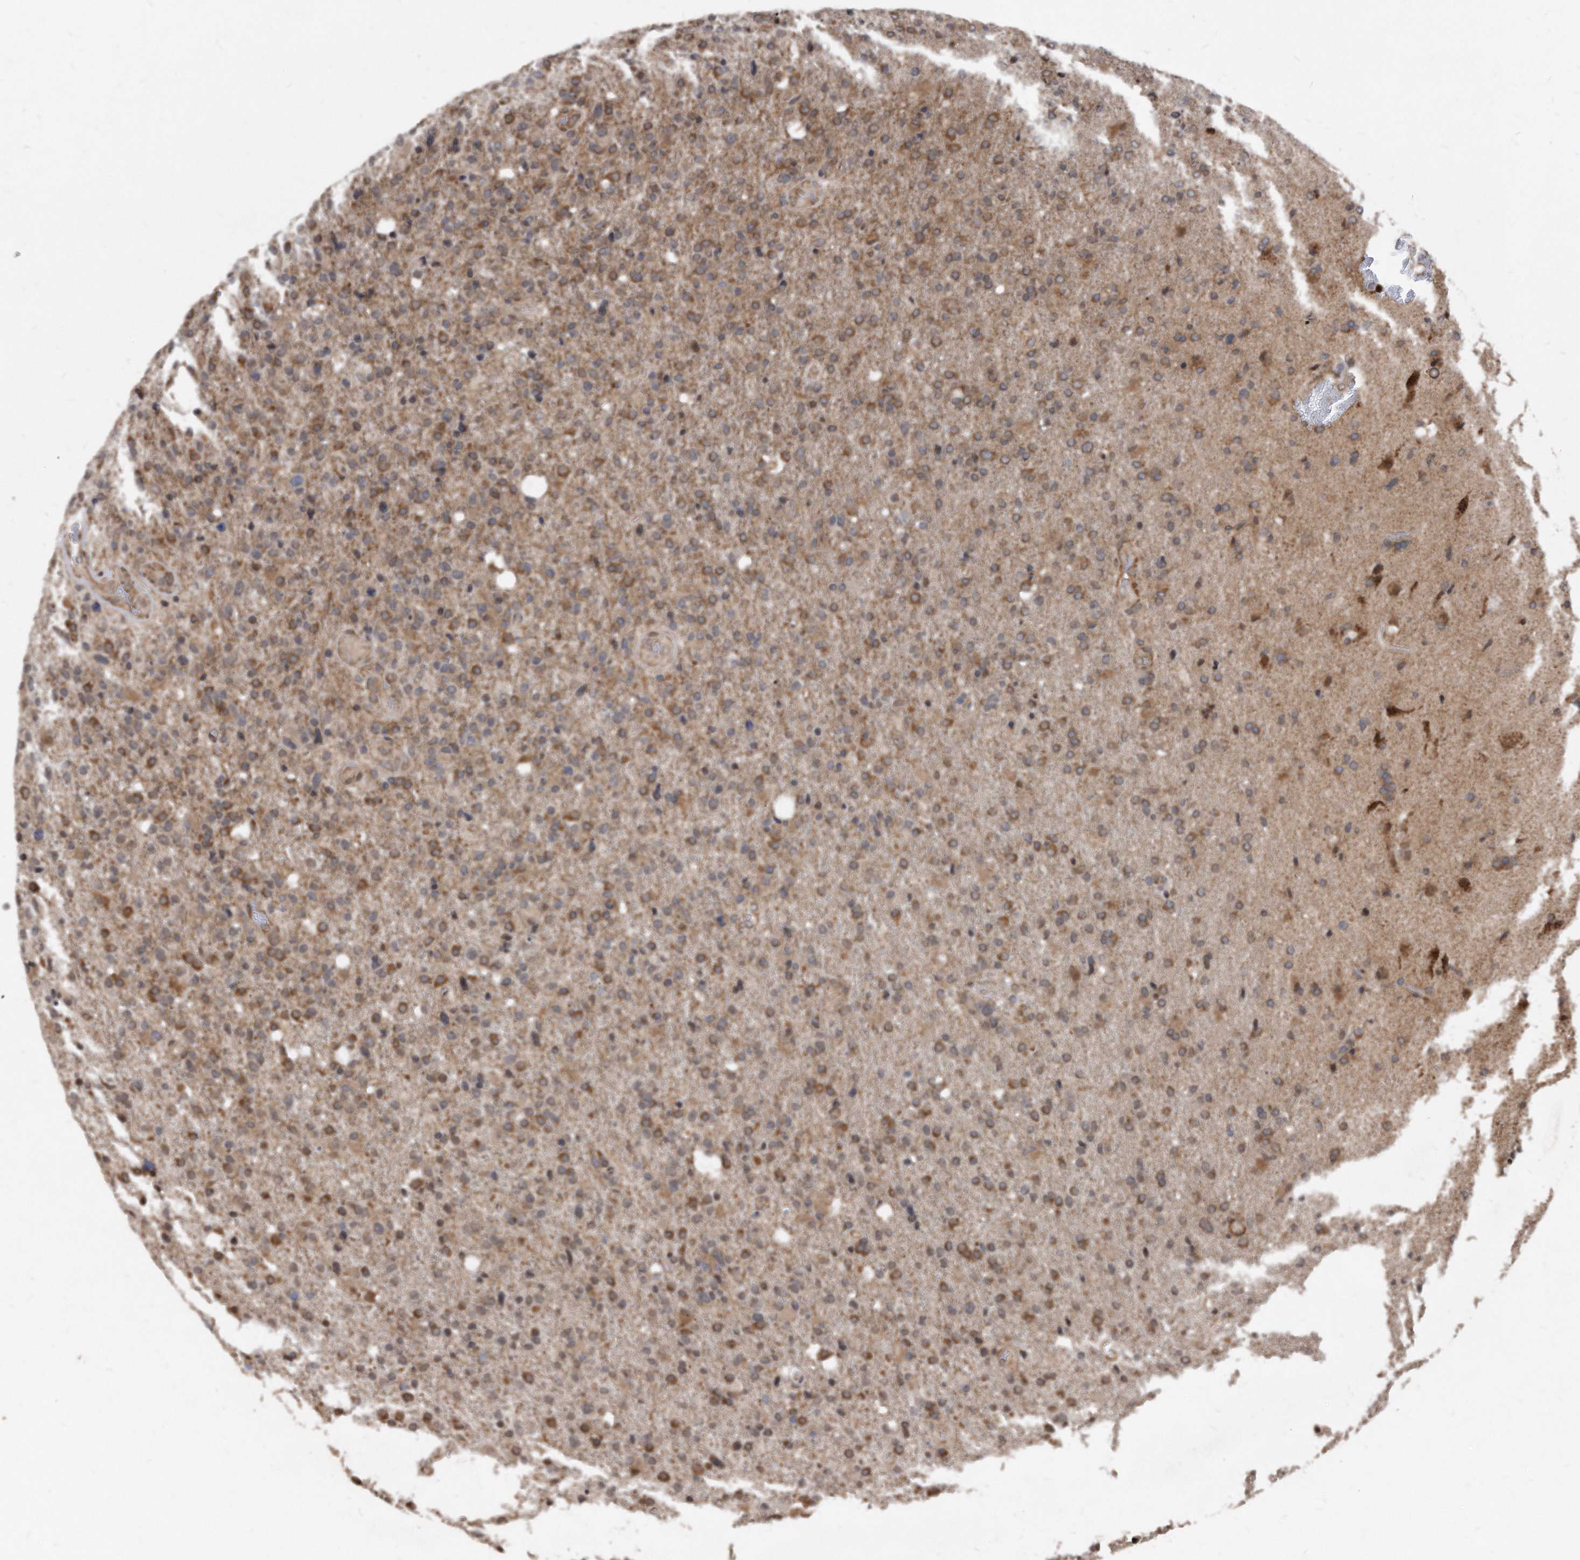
{"staining": {"intensity": "moderate", "quantity": "25%-75%", "location": "cytoplasmic/membranous"}, "tissue": "glioma", "cell_type": "Tumor cells", "image_type": "cancer", "snomed": [{"axis": "morphology", "description": "Glioma, malignant, High grade"}, {"axis": "topography", "description": "Brain"}], "caption": "Immunohistochemistry image of neoplastic tissue: glioma stained using immunohistochemistry exhibits medium levels of moderate protein expression localized specifically in the cytoplasmic/membranous of tumor cells, appearing as a cytoplasmic/membranous brown color.", "gene": "DUSP22", "patient": {"sex": "male", "age": 72}}